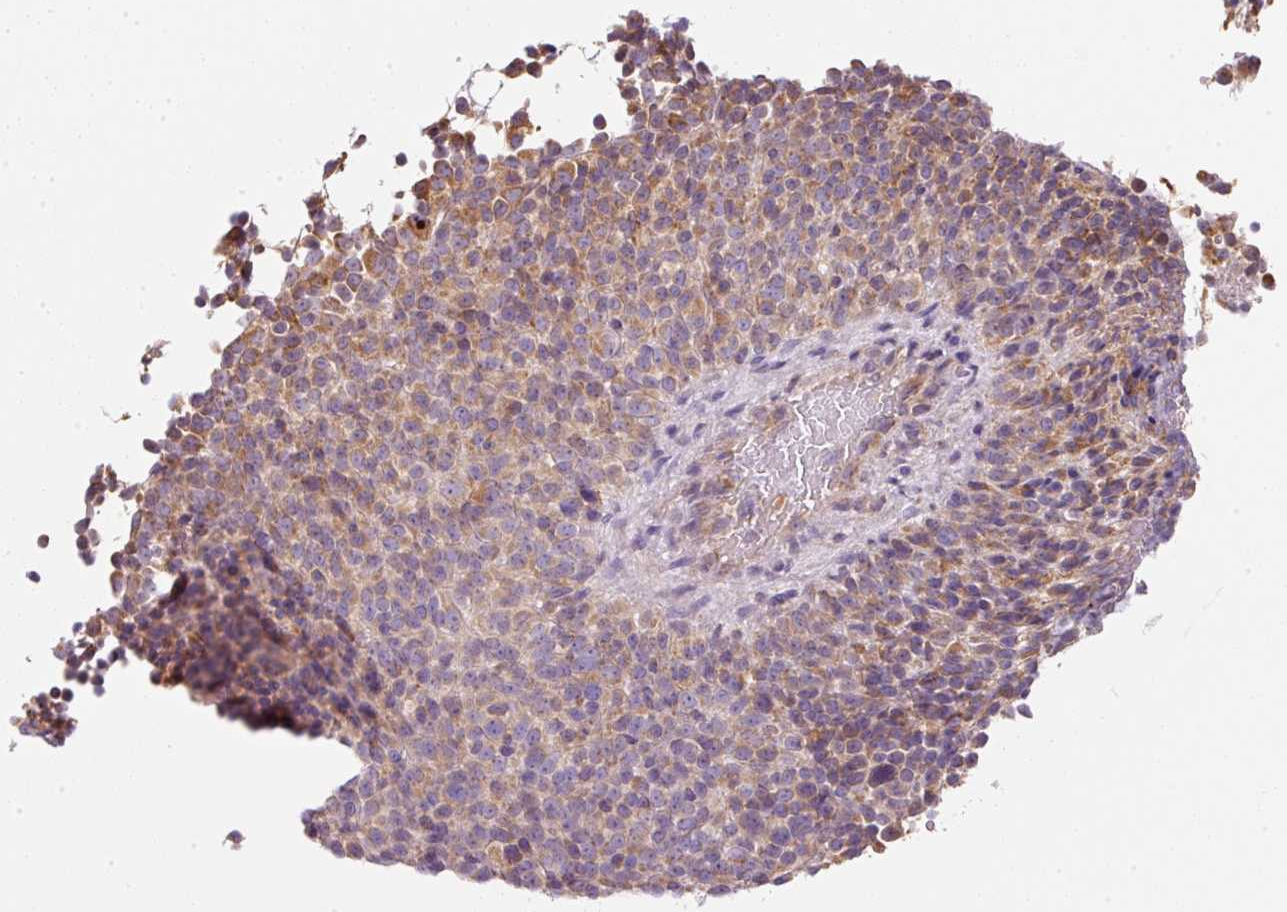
{"staining": {"intensity": "moderate", "quantity": "25%-75%", "location": "cytoplasmic/membranous"}, "tissue": "melanoma", "cell_type": "Tumor cells", "image_type": "cancer", "snomed": [{"axis": "morphology", "description": "Malignant melanoma, Metastatic site"}, {"axis": "topography", "description": "Brain"}], "caption": "Melanoma stained for a protein displays moderate cytoplasmic/membranous positivity in tumor cells.", "gene": "MORN4", "patient": {"sex": "female", "age": 56}}